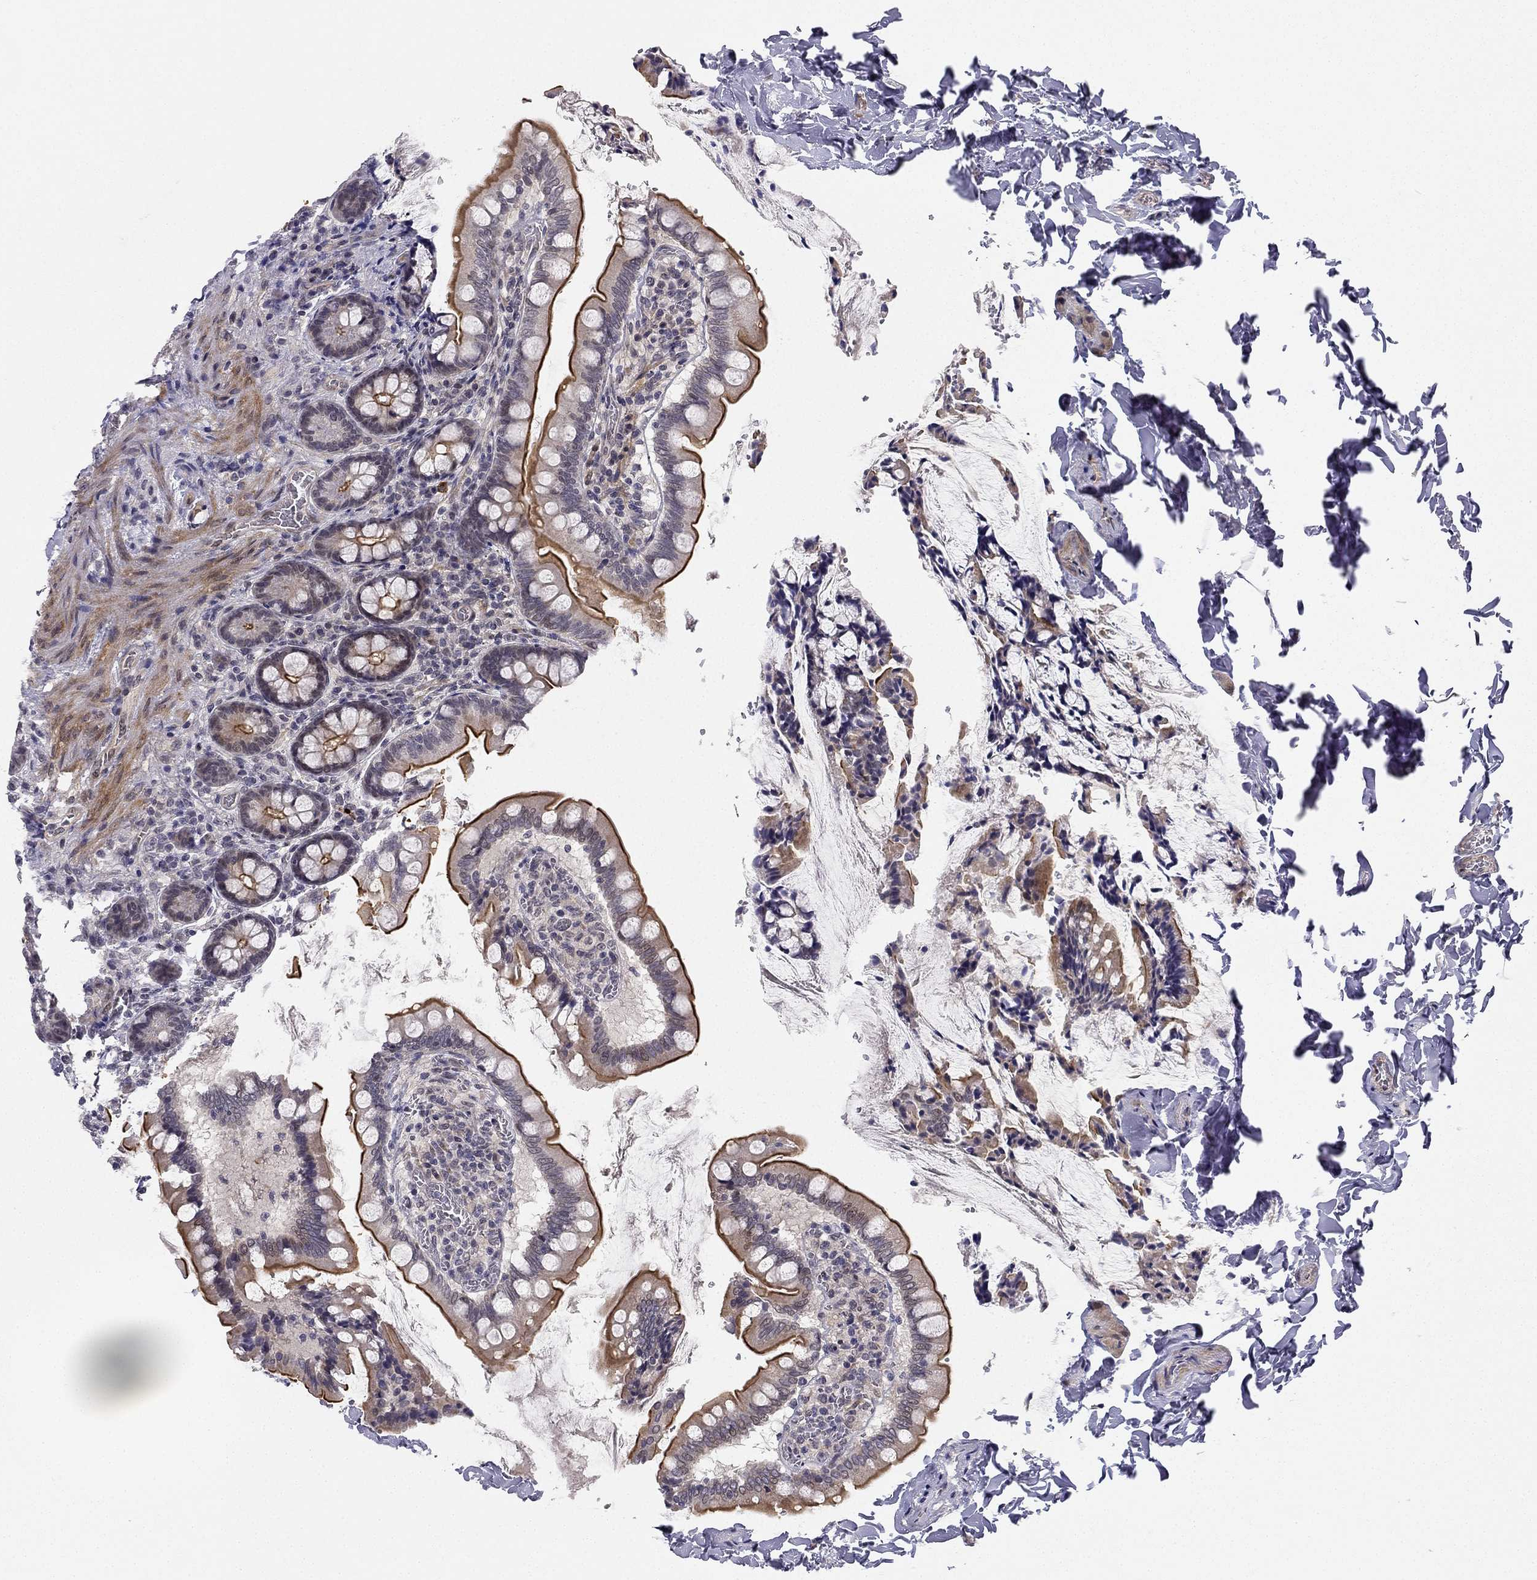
{"staining": {"intensity": "strong", "quantity": ">75%", "location": "cytoplasmic/membranous"}, "tissue": "small intestine", "cell_type": "Glandular cells", "image_type": "normal", "snomed": [{"axis": "morphology", "description": "Normal tissue, NOS"}, {"axis": "topography", "description": "Small intestine"}], "caption": "Glandular cells exhibit high levels of strong cytoplasmic/membranous expression in about >75% of cells in normal human small intestine. The protein of interest is stained brown, and the nuclei are stained in blue (DAB IHC with brightfield microscopy, high magnification).", "gene": "CHST8", "patient": {"sex": "female", "age": 56}}